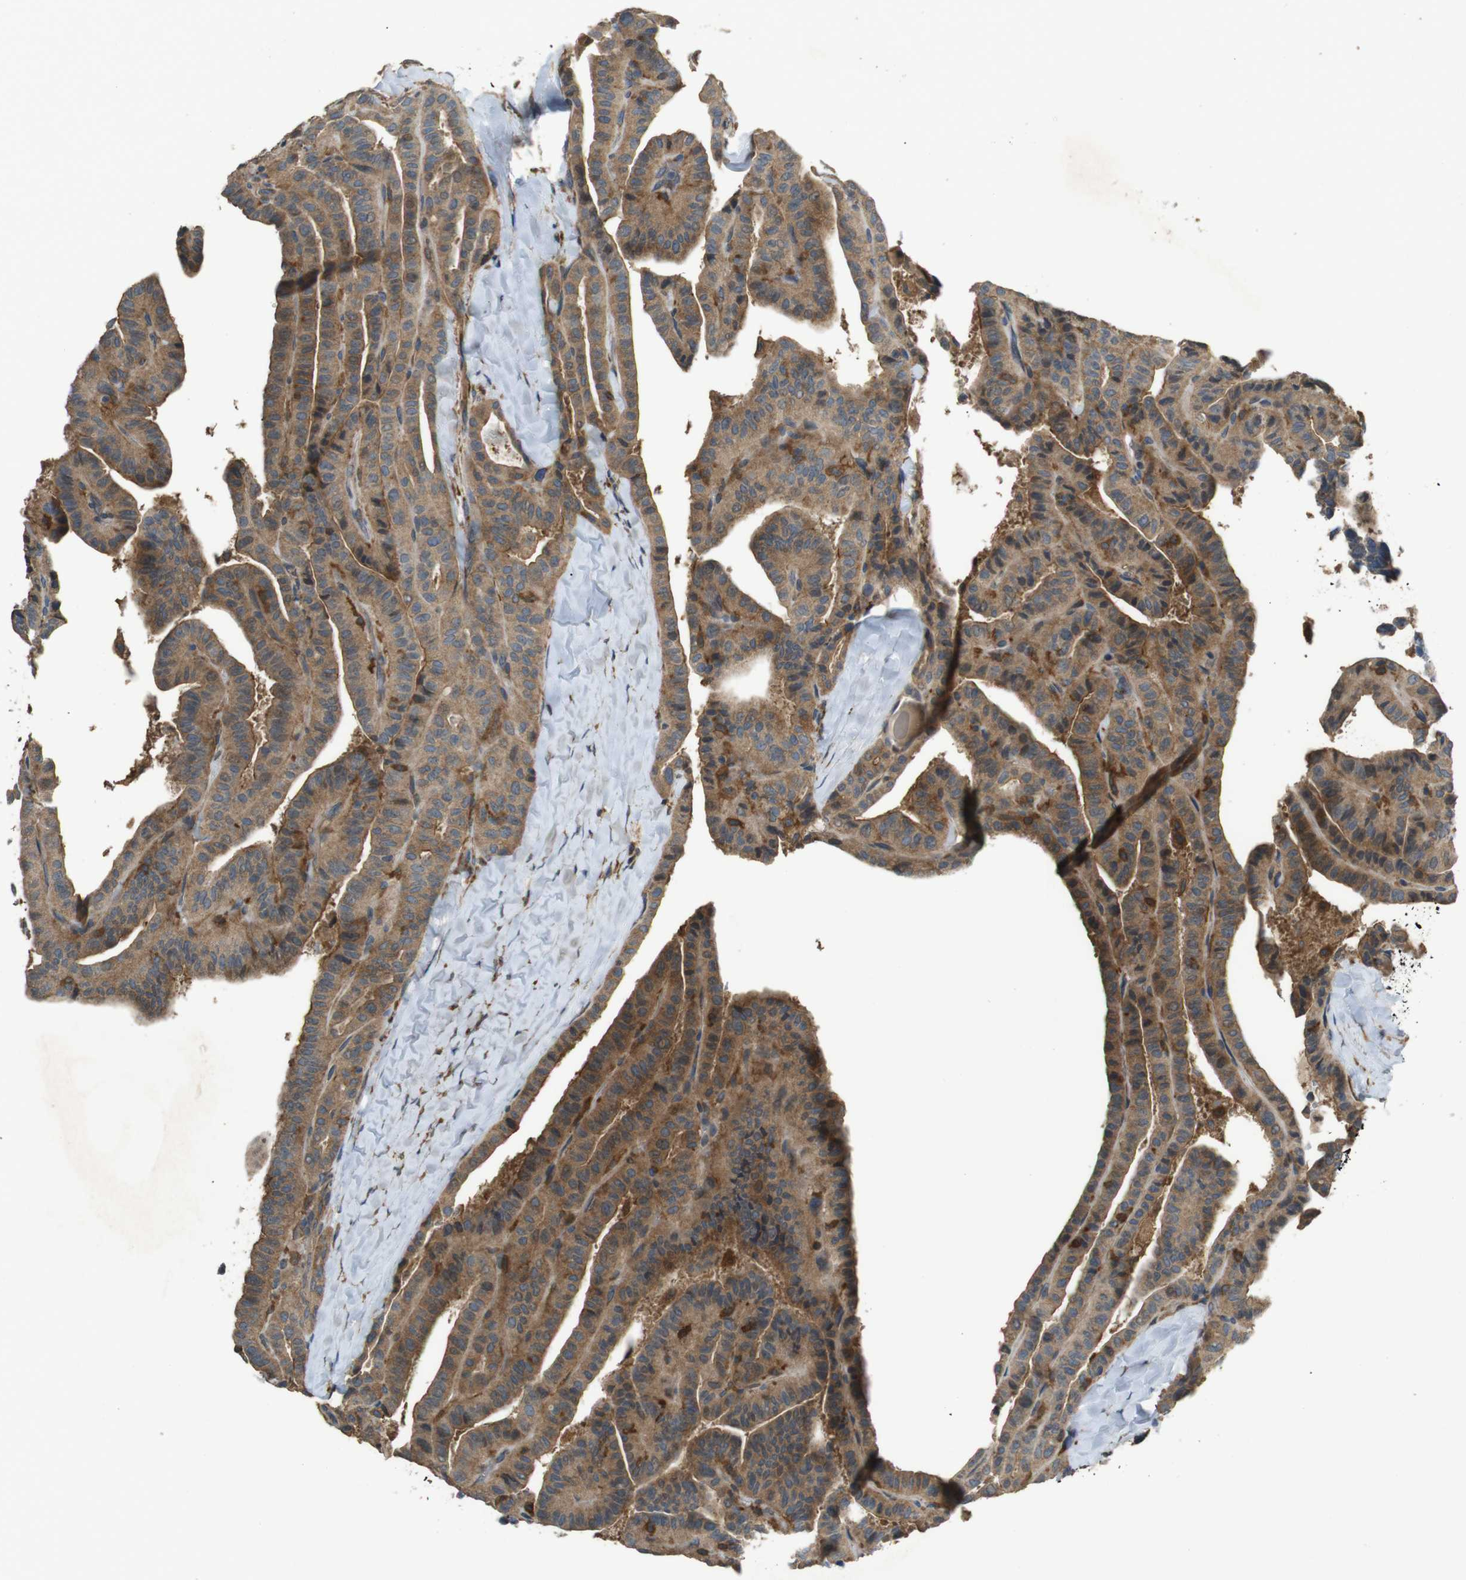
{"staining": {"intensity": "moderate", "quantity": ">75%", "location": "cytoplasmic/membranous"}, "tissue": "thyroid cancer", "cell_type": "Tumor cells", "image_type": "cancer", "snomed": [{"axis": "morphology", "description": "Papillary adenocarcinoma, NOS"}, {"axis": "topography", "description": "Thyroid gland"}], "caption": "Tumor cells display moderate cytoplasmic/membranous staining in about >75% of cells in thyroid cancer. The staining was performed using DAB (3,3'-diaminobenzidine) to visualize the protein expression in brown, while the nuclei were stained in blue with hematoxylin (Magnification: 20x).", "gene": "ARHGAP24", "patient": {"sex": "male", "age": 77}}